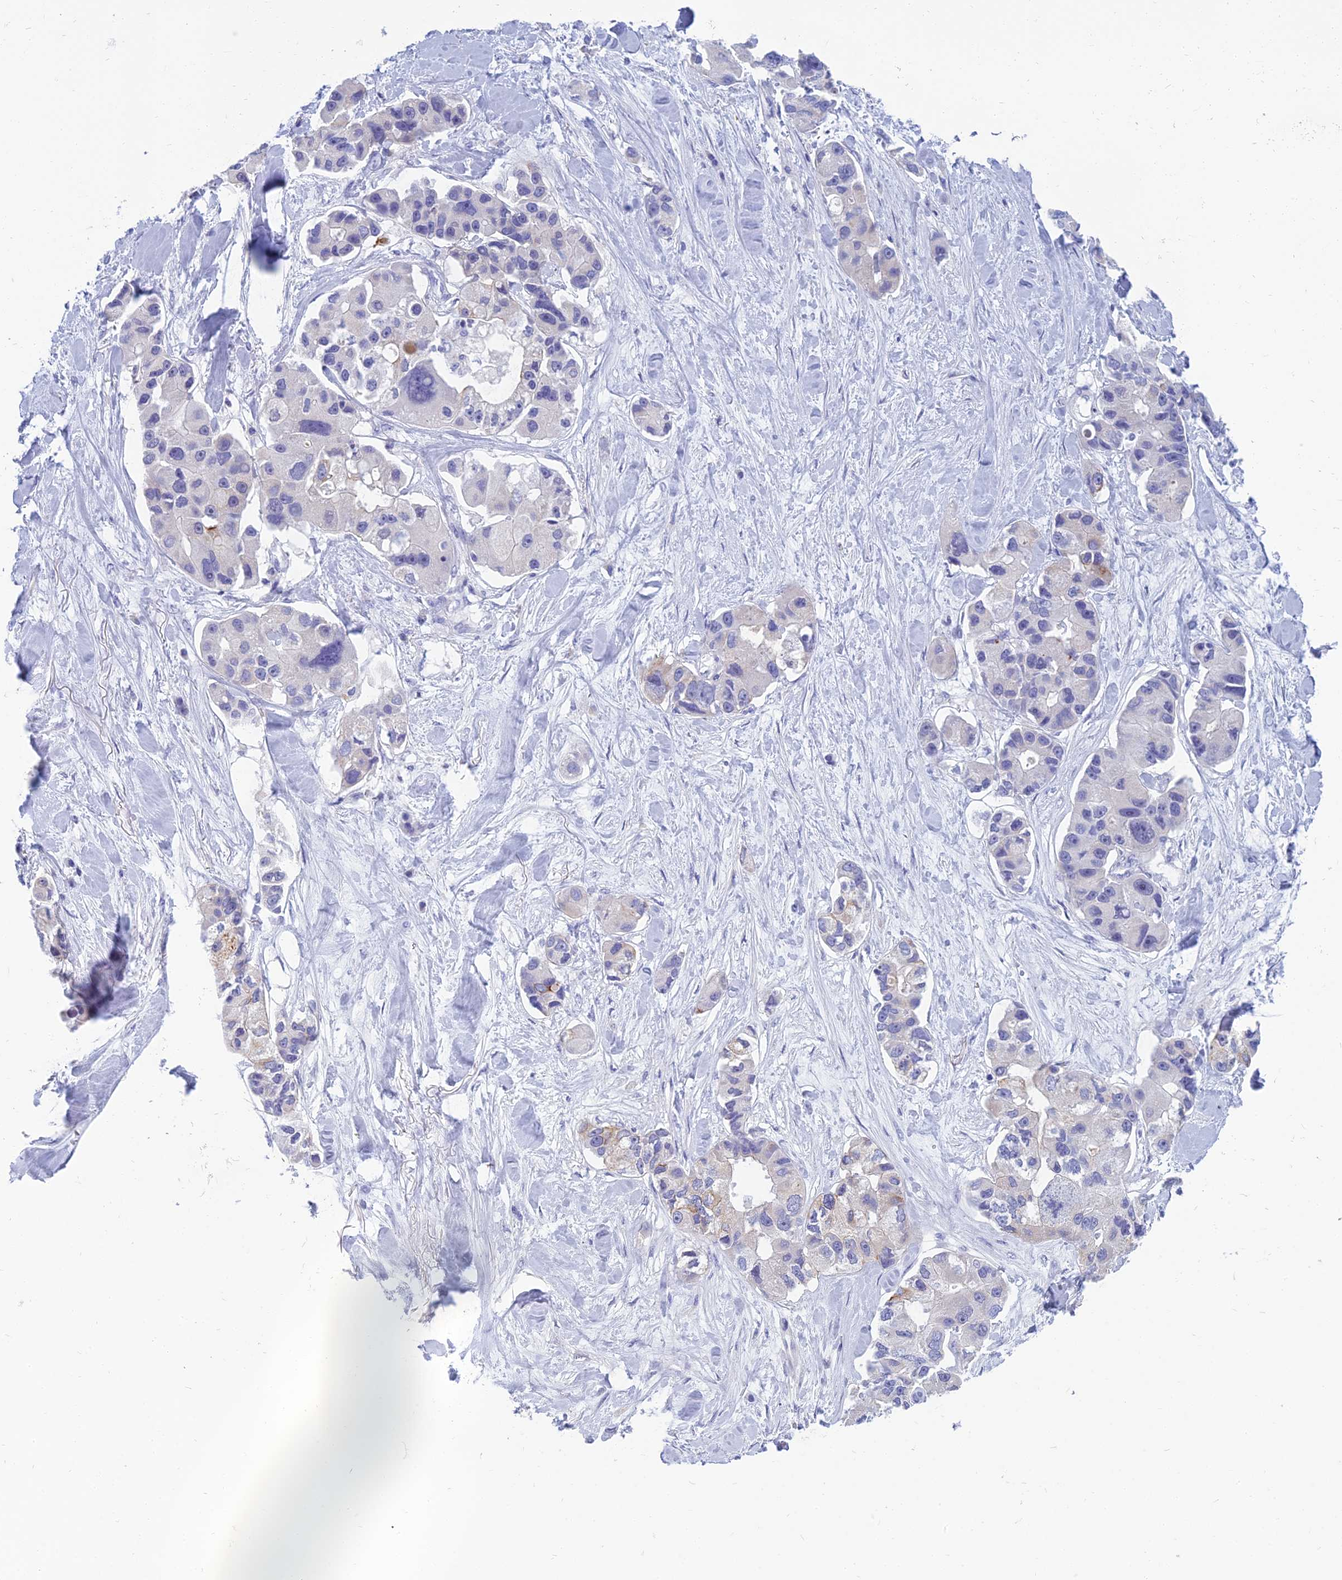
{"staining": {"intensity": "negative", "quantity": "none", "location": "none"}, "tissue": "lung cancer", "cell_type": "Tumor cells", "image_type": "cancer", "snomed": [{"axis": "morphology", "description": "Adenocarcinoma, NOS"}, {"axis": "topography", "description": "Lung"}], "caption": "IHC of human adenocarcinoma (lung) shows no staining in tumor cells. (Stains: DAB (3,3'-diaminobenzidine) immunohistochemistry with hematoxylin counter stain, Microscopy: brightfield microscopy at high magnification).", "gene": "SPTLC3", "patient": {"sex": "female", "age": 54}}